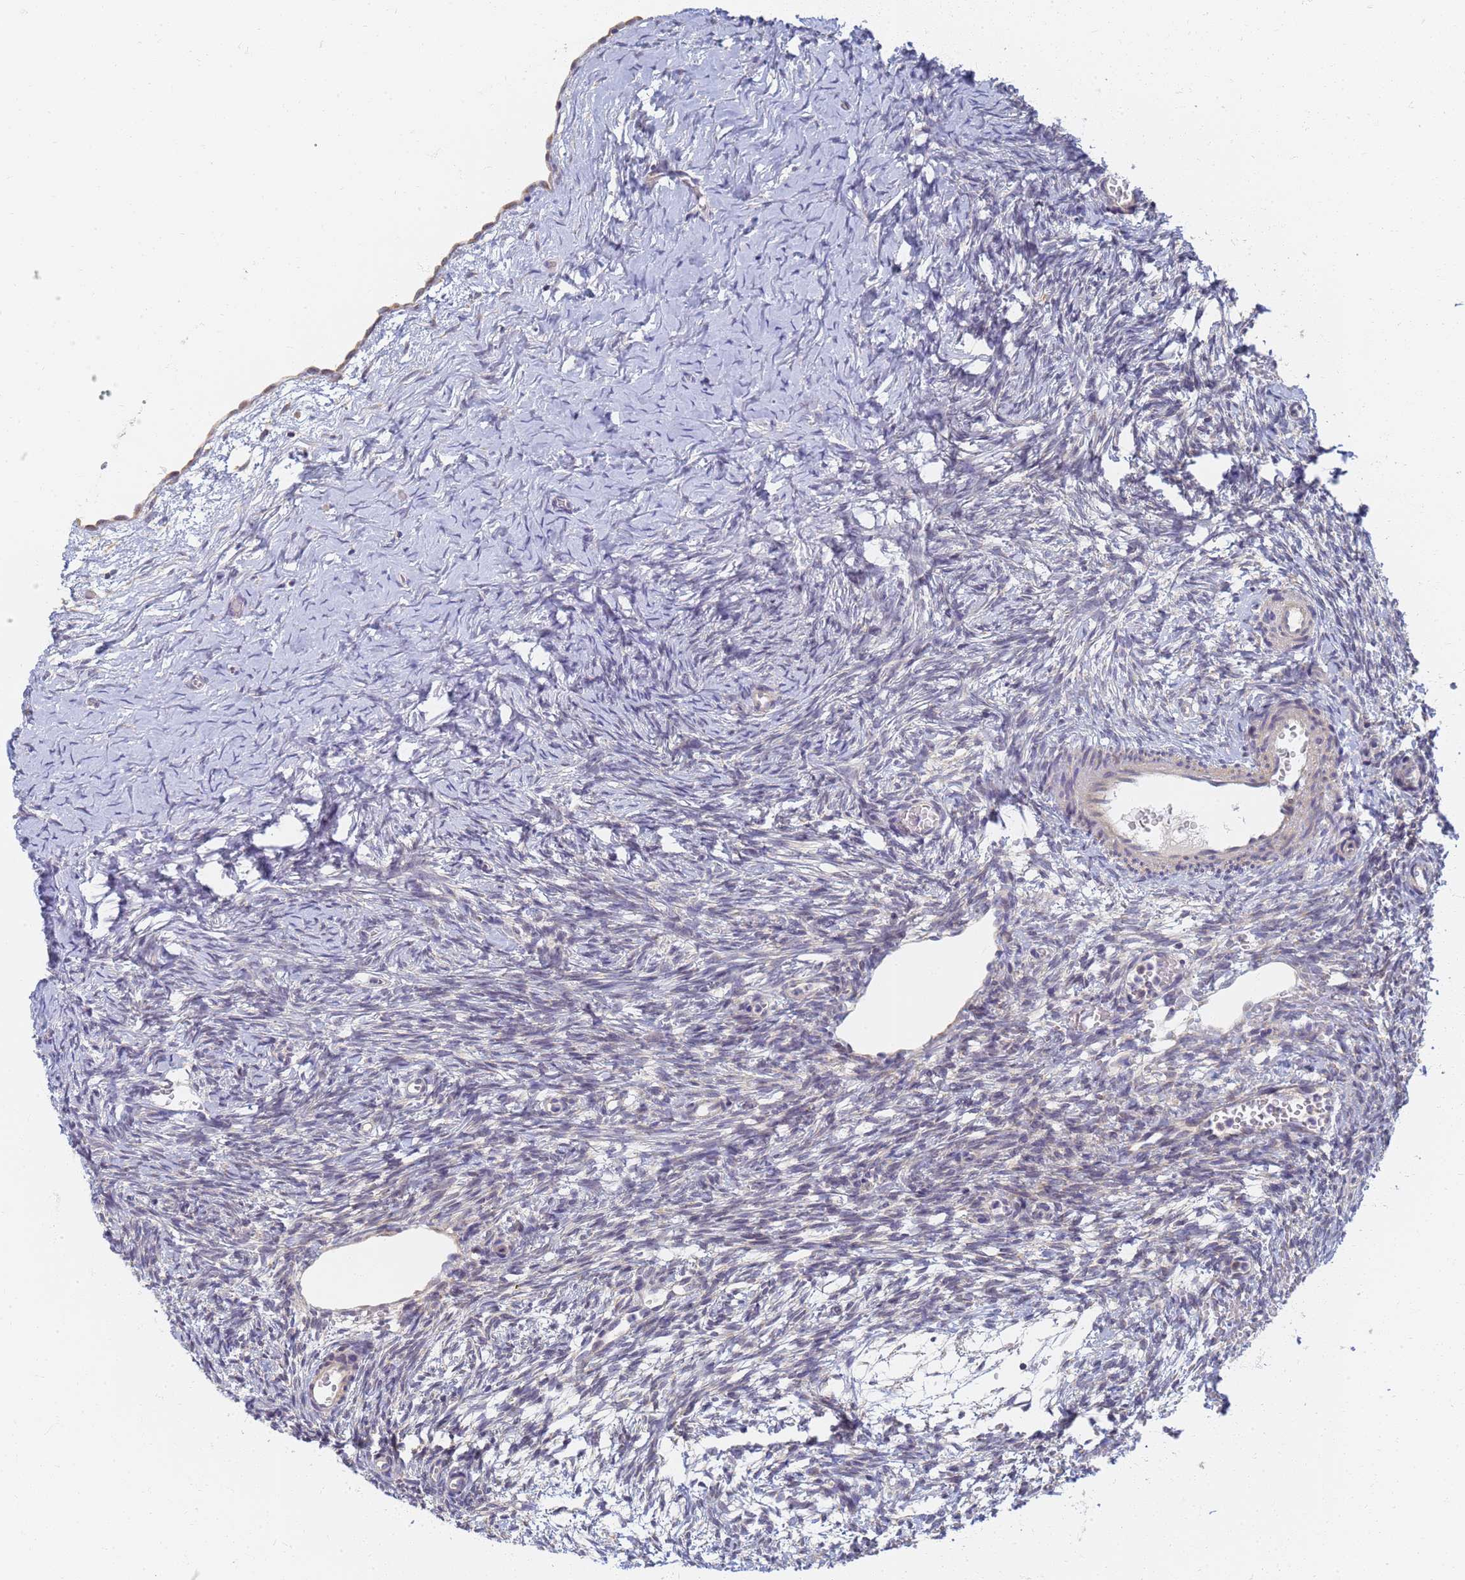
{"staining": {"intensity": "moderate", "quantity": ">75%", "location": "cytoplasmic/membranous"}, "tissue": "ovary", "cell_type": "Follicle cells", "image_type": "normal", "snomed": [{"axis": "morphology", "description": "Normal tissue, NOS"}, {"axis": "topography", "description": "Ovary"}], "caption": "Immunohistochemical staining of unremarkable human ovary shows moderate cytoplasmic/membranous protein positivity in about >75% of follicle cells.", "gene": "UTP23", "patient": {"sex": "female", "age": 39}}